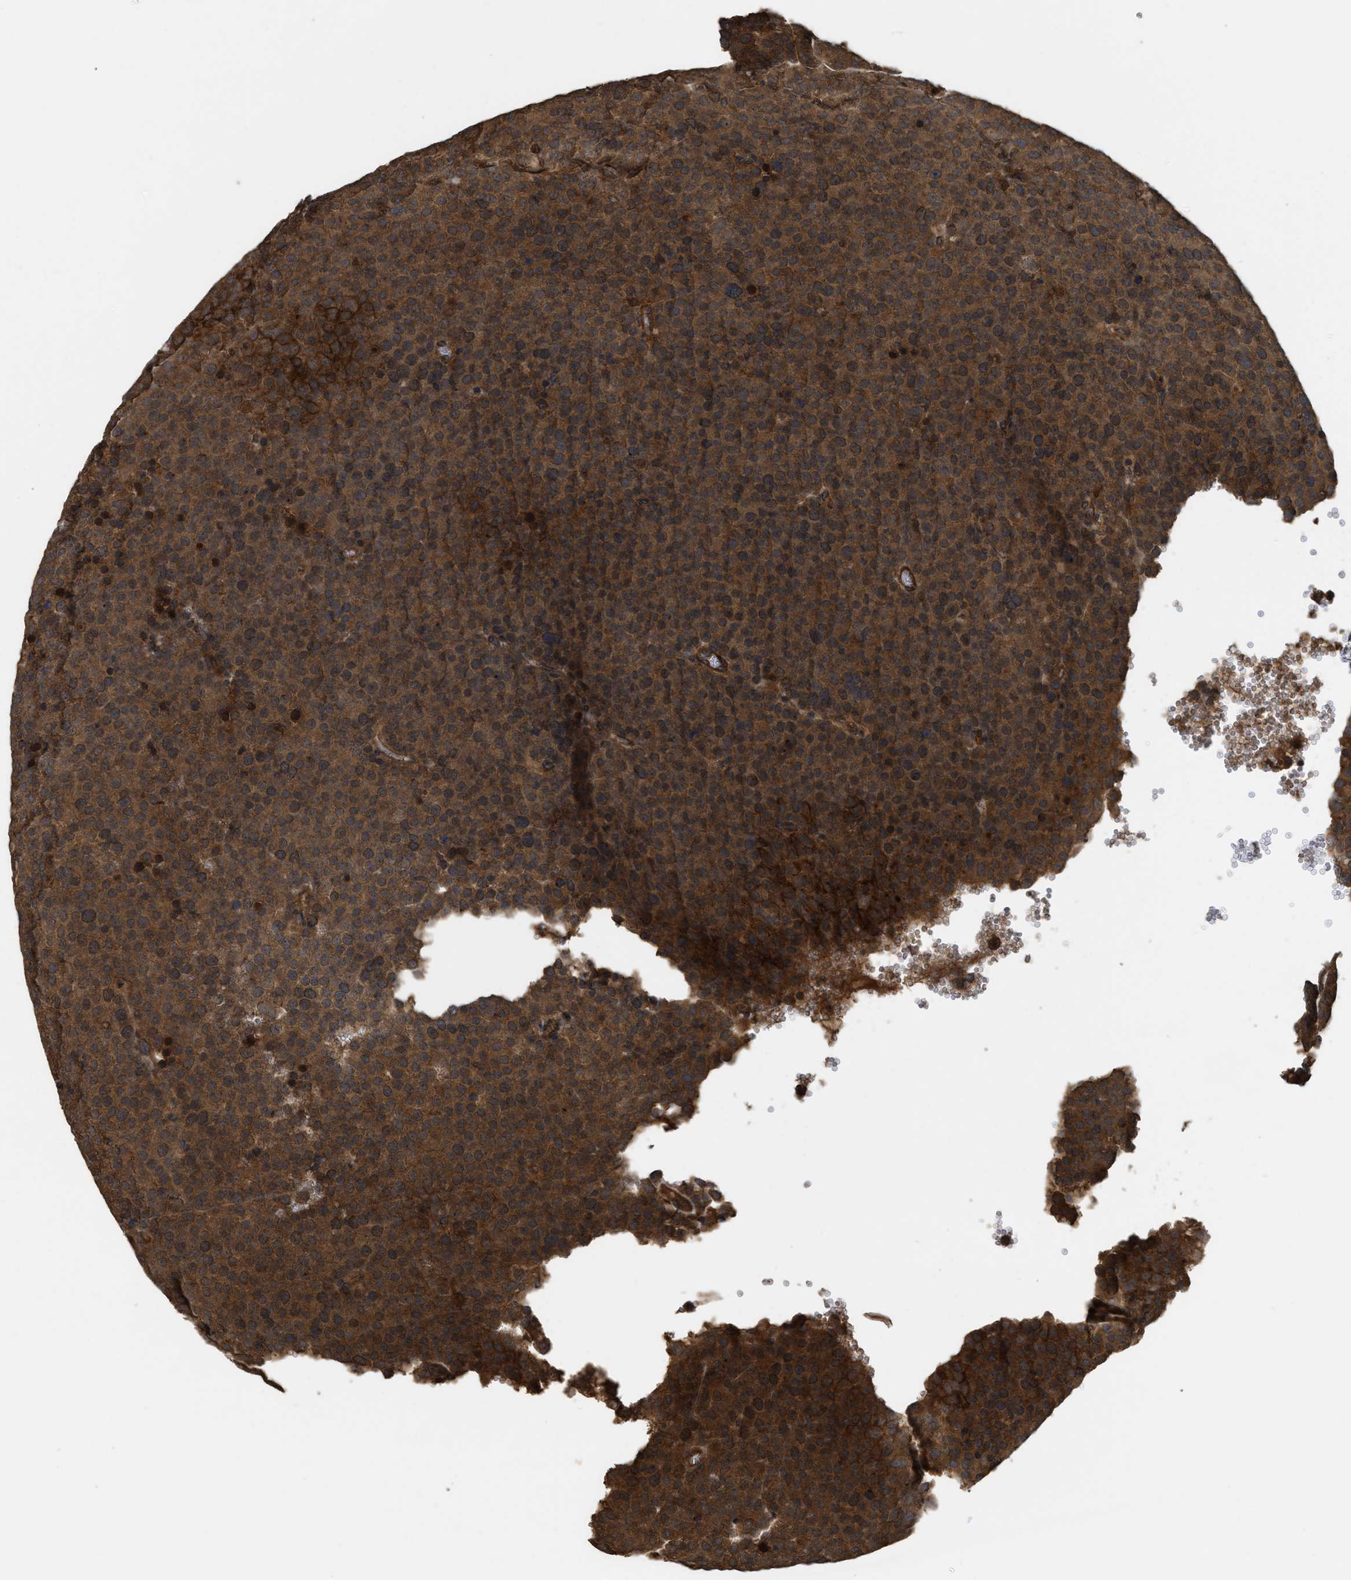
{"staining": {"intensity": "strong", "quantity": ">75%", "location": "cytoplasmic/membranous"}, "tissue": "testis cancer", "cell_type": "Tumor cells", "image_type": "cancer", "snomed": [{"axis": "morphology", "description": "Normal tissue, NOS"}, {"axis": "morphology", "description": "Seminoma, NOS"}, {"axis": "topography", "description": "Testis"}], "caption": "Testis cancer (seminoma) tissue demonstrates strong cytoplasmic/membranous expression in about >75% of tumor cells, visualized by immunohistochemistry.", "gene": "FZD6", "patient": {"sex": "male", "age": 71}}